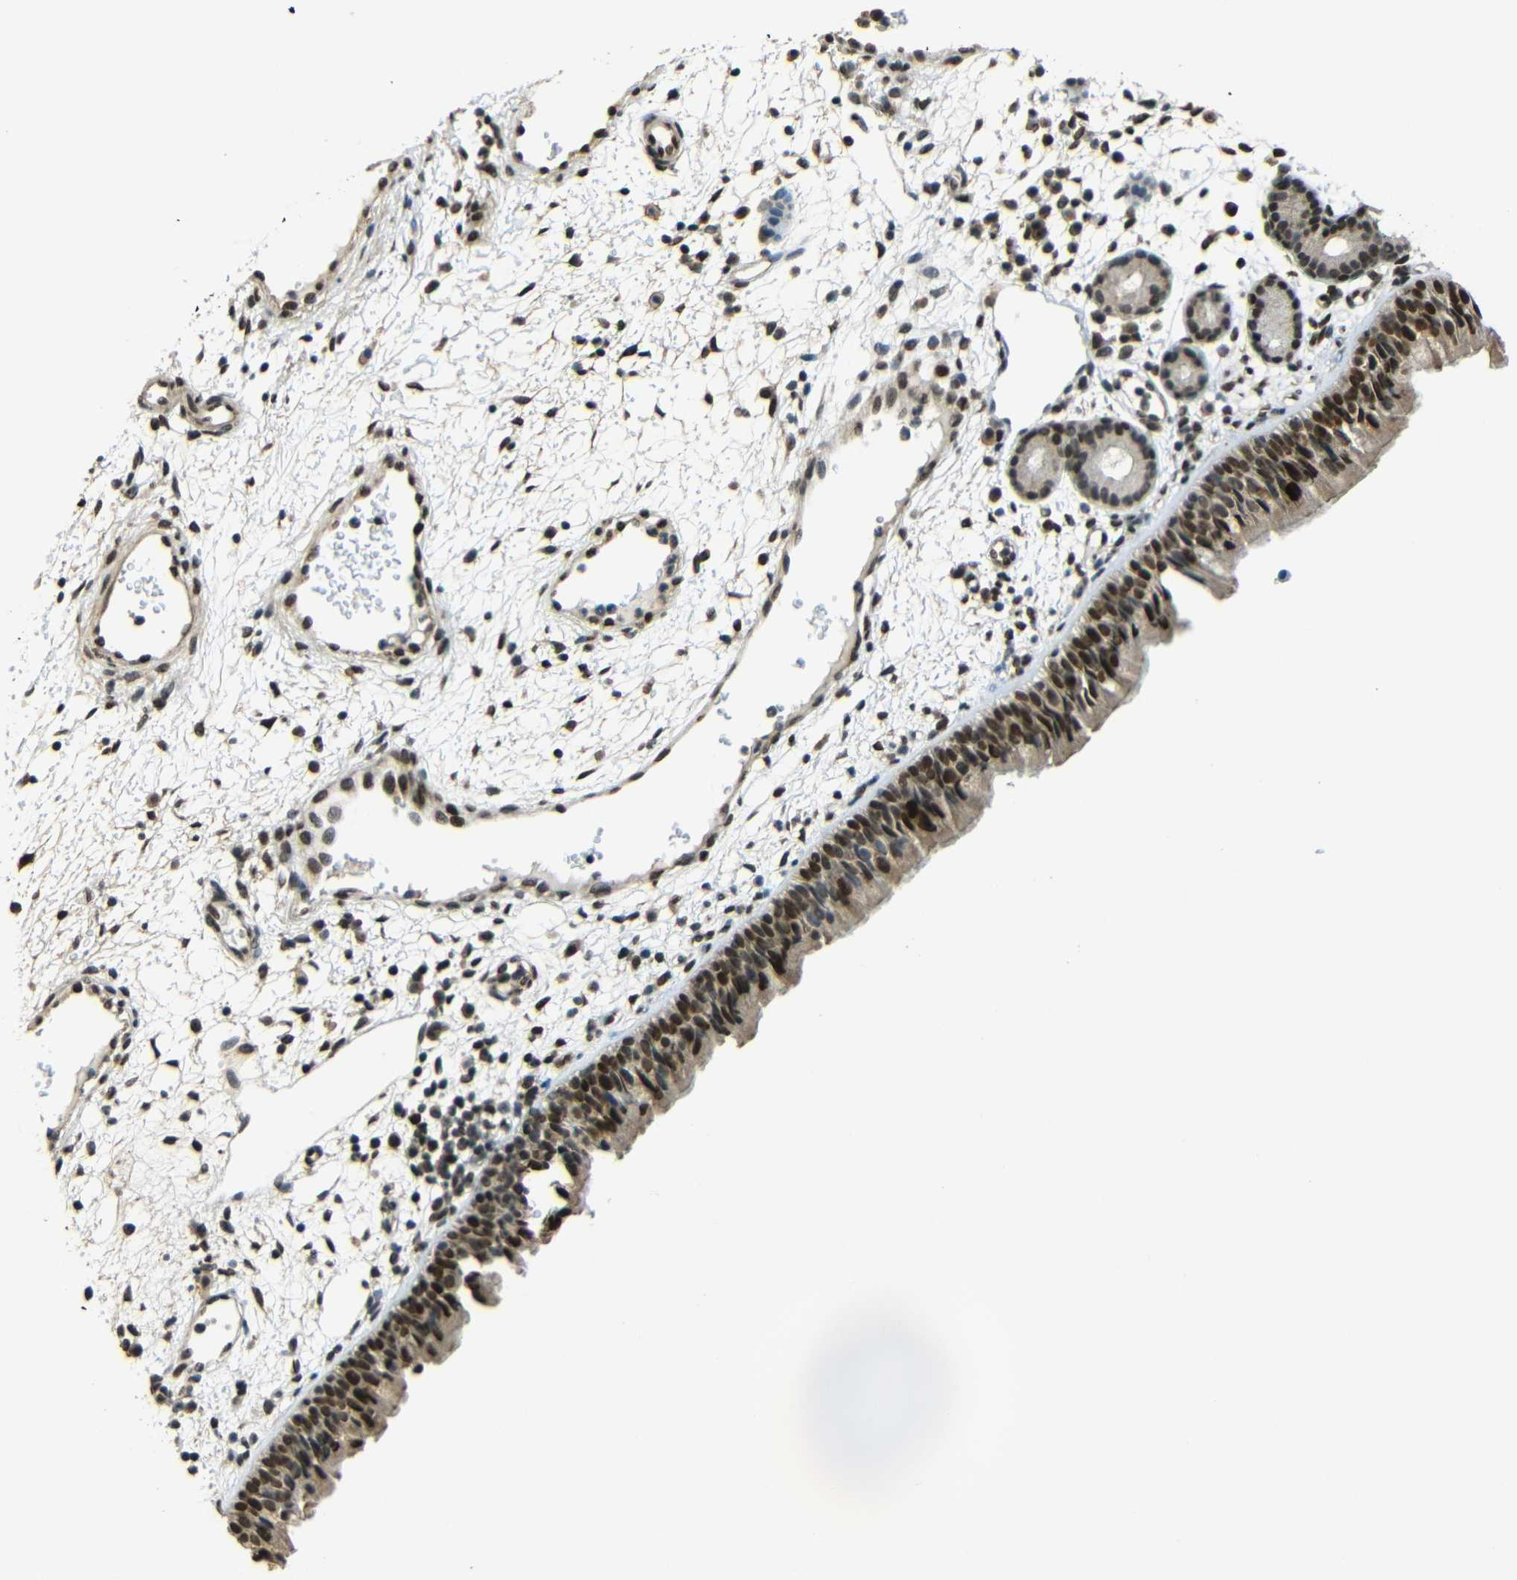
{"staining": {"intensity": "strong", "quantity": ">75%", "location": "nuclear"}, "tissue": "nasopharynx", "cell_type": "Respiratory epithelial cells", "image_type": "normal", "snomed": [{"axis": "morphology", "description": "Normal tissue, NOS"}, {"axis": "morphology", "description": "Inflammation, NOS"}, {"axis": "topography", "description": "Nasopharynx"}], "caption": "Immunohistochemistry (IHC) image of normal nasopharynx: nasopharynx stained using immunohistochemistry (IHC) reveals high levels of strong protein expression localized specifically in the nuclear of respiratory epithelial cells, appearing as a nuclear brown color.", "gene": "PSIP1", "patient": {"sex": "female", "age": 55}}